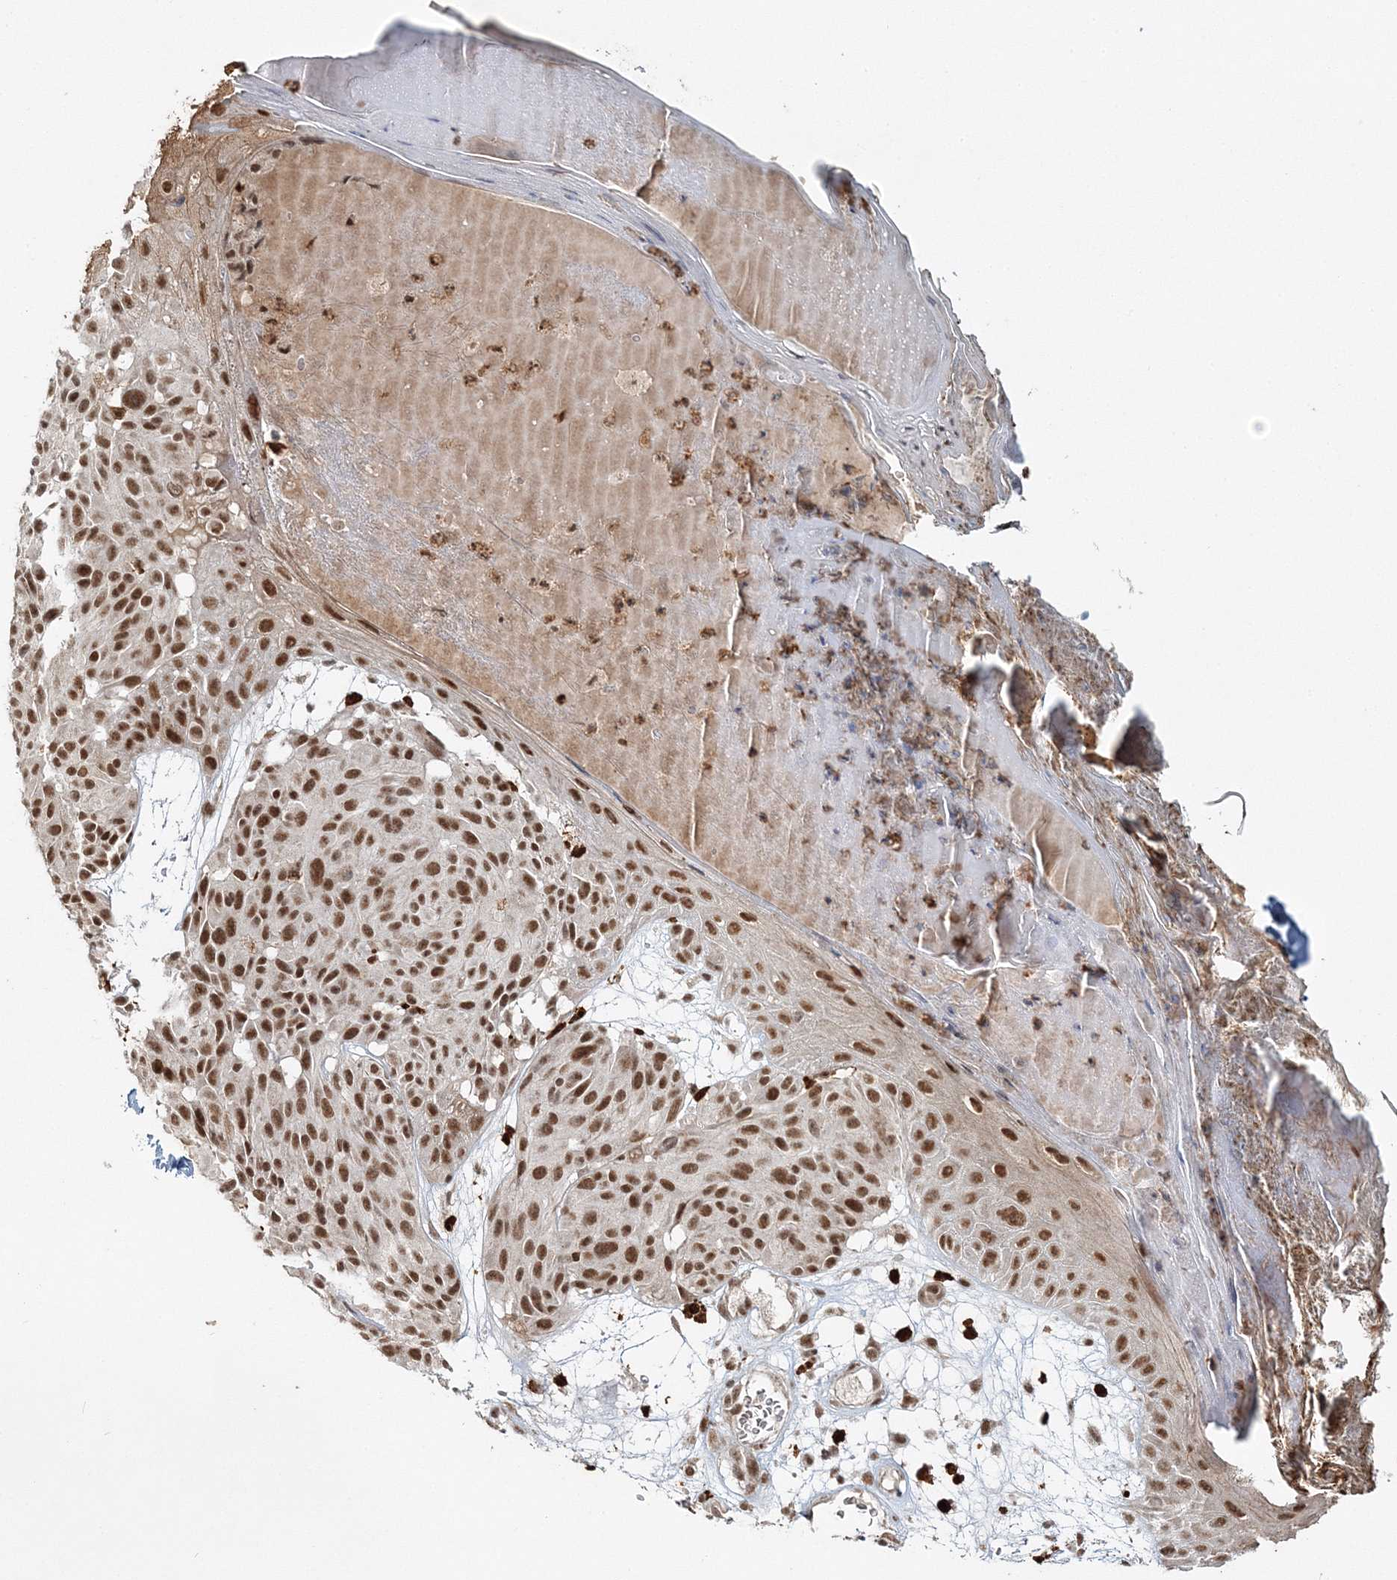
{"staining": {"intensity": "strong", "quantity": ">75%", "location": "nuclear"}, "tissue": "melanoma", "cell_type": "Tumor cells", "image_type": "cancer", "snomed": [{"axis": "morphology", "description": "Malignant melanoma, NOS"}, {"axis": "topography", "description": "Skin"}], "caption": "Human malignant melanoma stained with a brown dye displays strong nuclear positive expression in about >75% of tumor cells.", "gene": "QRICH1", "patient": {"sex": "male", "age": 83}}